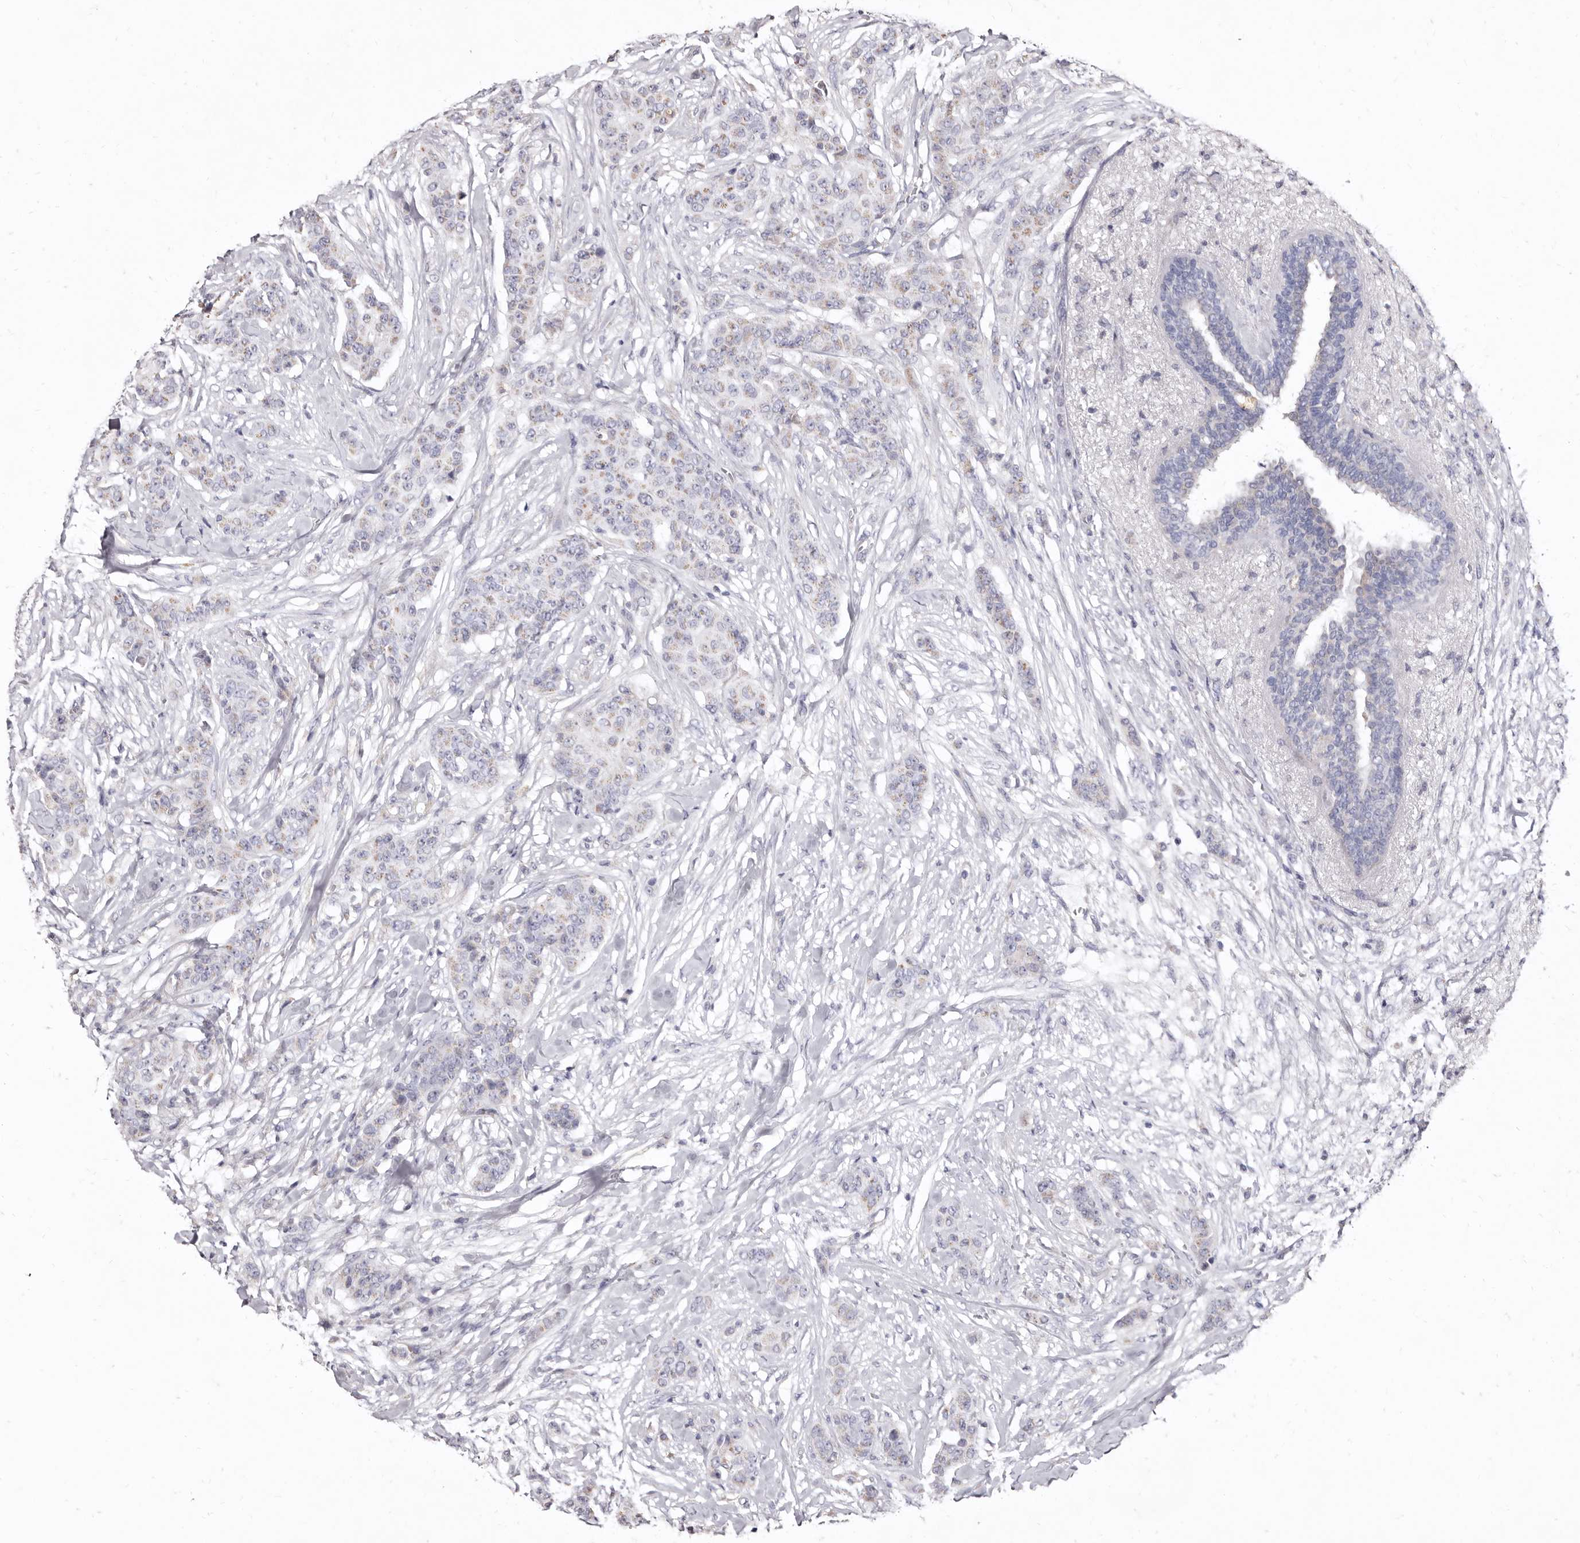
{"staining": {"intensity": "negative", "quantity": "none", "location": "none"}, "tissue": "breast cancer", "cell_type": "Tumor cells", "image_type": "cancer", "snomed": [{"axis": "morphology", "description": "Duct carcinoma"}, {"axis": "topography", "description": "Breast"}], "caption": "DAB (3,3'-diaminobenzidine) immunohistochemical staining of human breast cancer displays no significant expression in tumor cells.", "gene": "CYP2E1", "patient": {"sex": "female", "age": 40}}